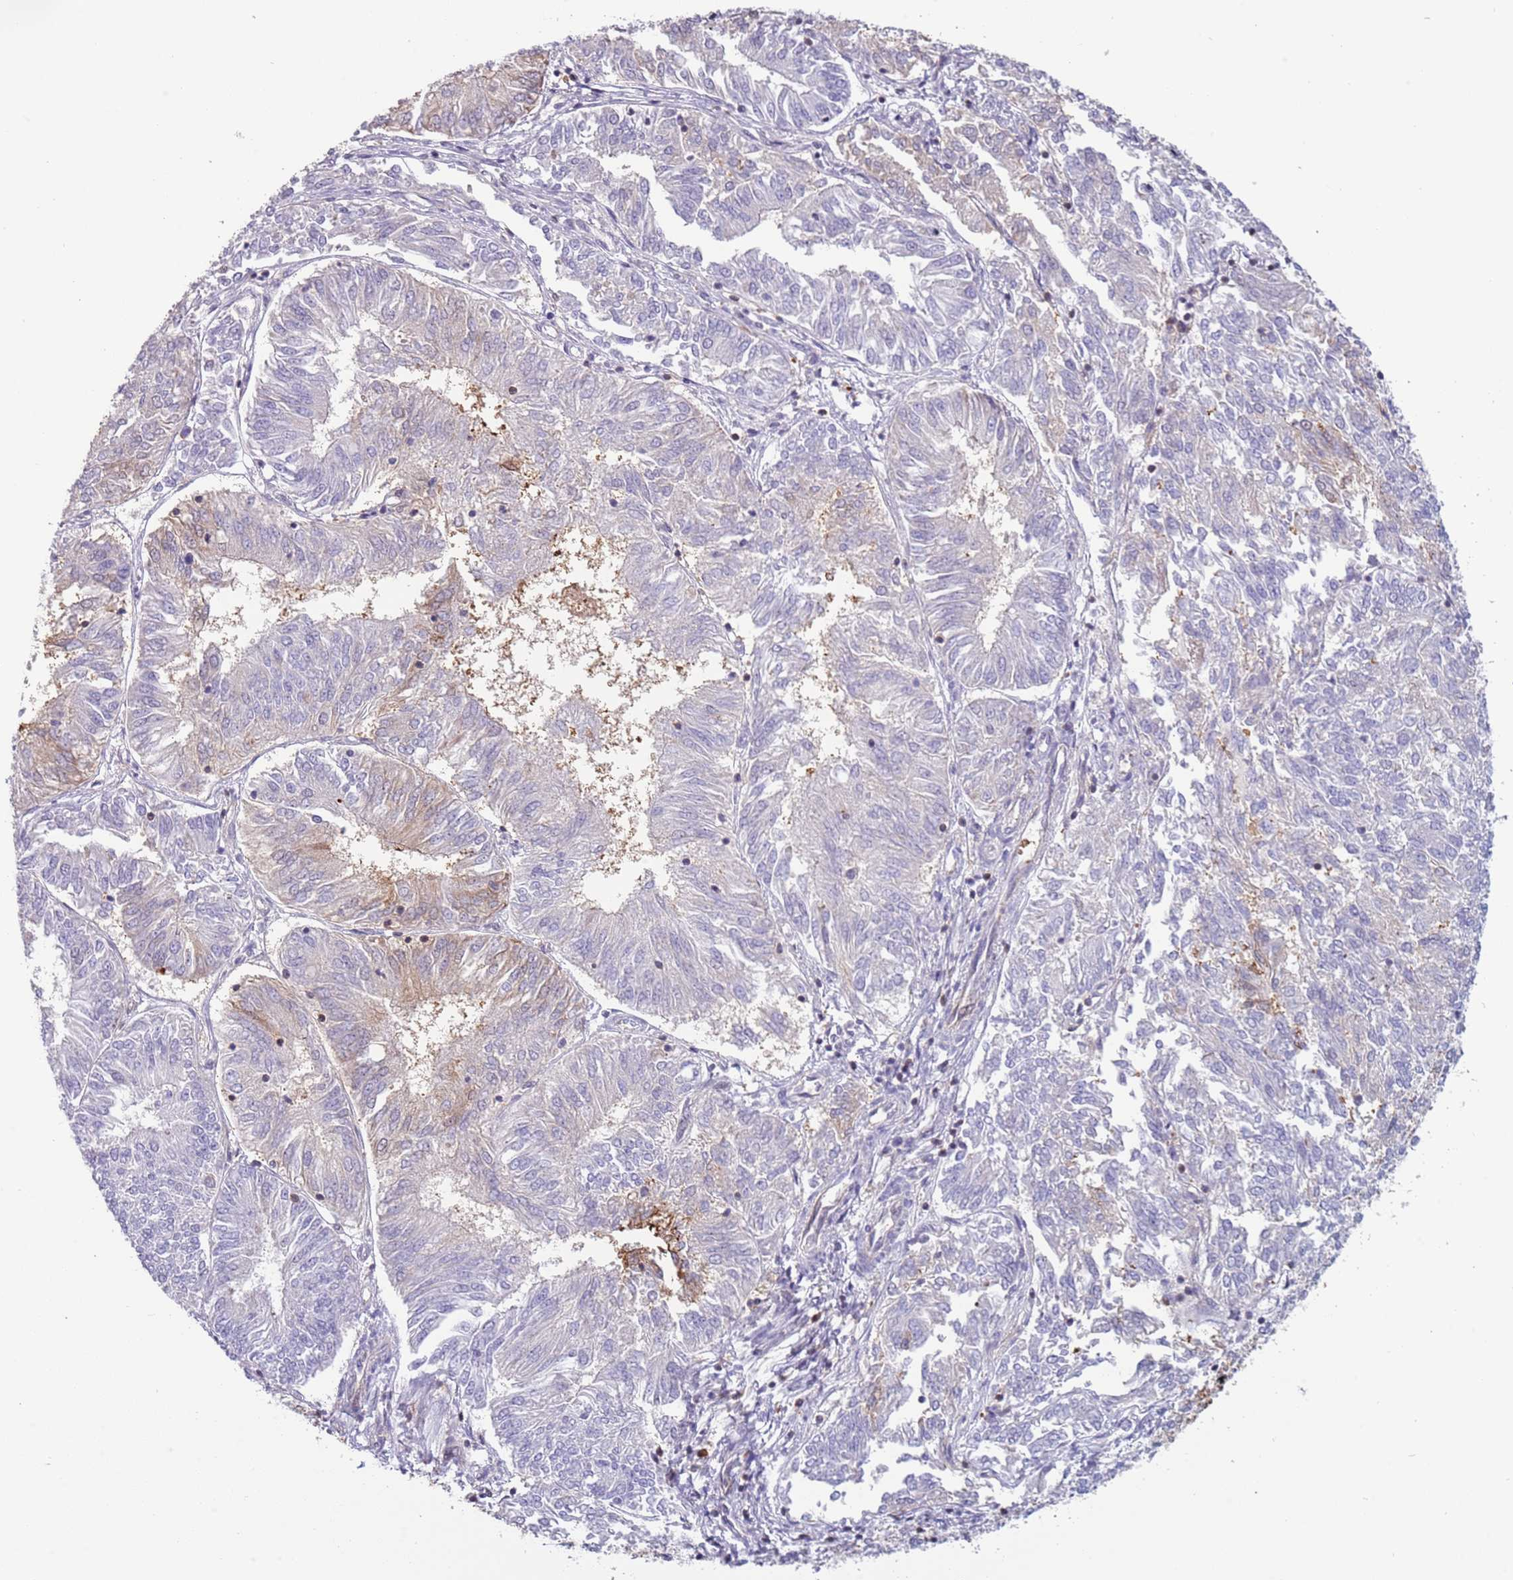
{"staining": {"intensity": "weak", "quantity": "<25%", "location": "cytoplasmic/membranous"}, "tissue": "endometrial cancer", "cell_type": "Tumor cells", "image_type": "cancer", "snomed": [{"axis": "morphology", "description": "Adenocarcinoma, NOS"}, {"axis": "topography", "description": "Endometrium"}], "caption": "IHC of endometrial adenocarcinoma displays no positivity in tumor cells.", "gene": "NBPF6", "patient": {"sex": "female", "age": 58}}